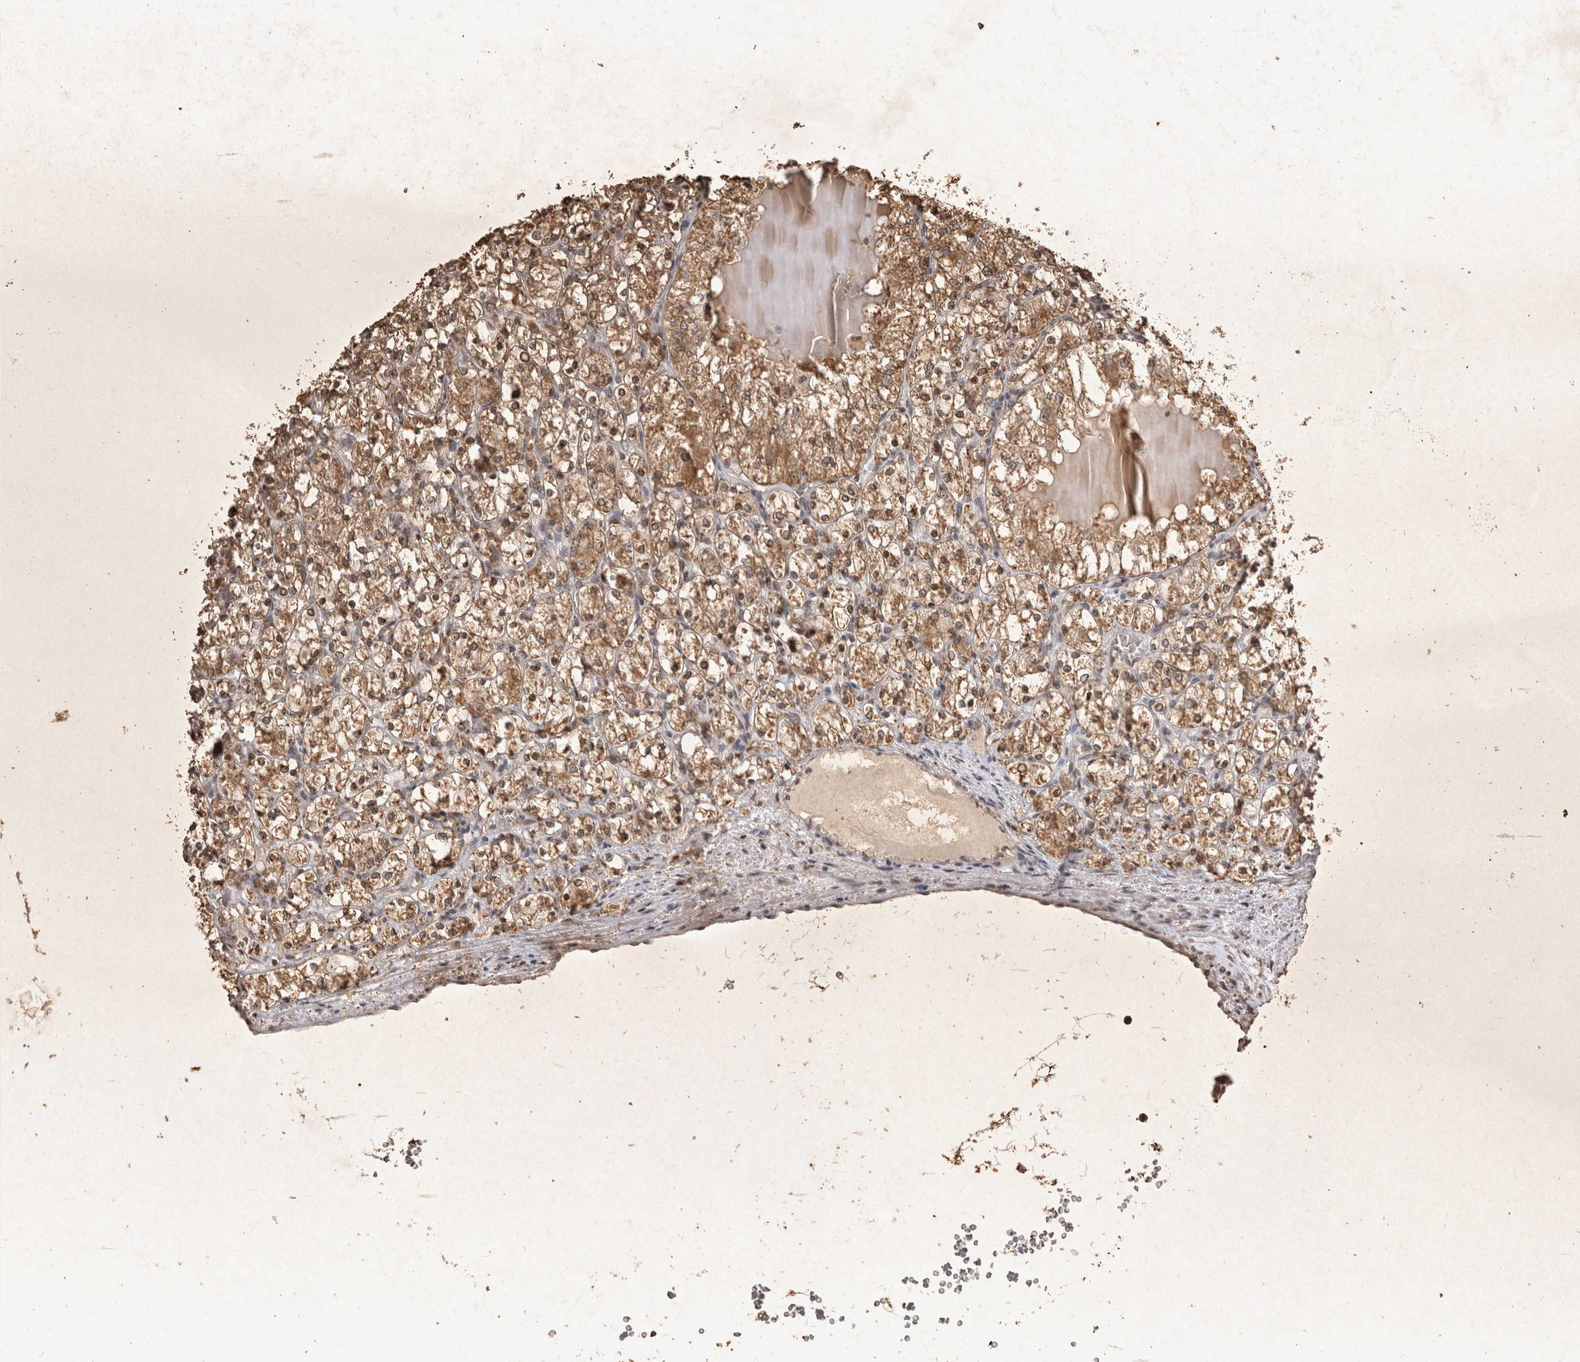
{"staining": {"intensity": "moderate", "quantity": ">75%", "location": "cytoplasmic/membranous"}, "tissue": "renal cancer", "cell_type": "Tumor cells", "image_type": "cancer", "snomed": [{"axis": "morphology", "description": "Adenocarcinoma, NOS"}, {"axis": "topography", "description": "Kidney"}], "caption": "Brown immunohistochemical staining in renal adenocarcinoma shows moderate cytoplasmic/membranous expression in about >75% of tumor cells.", "gene": "HRK", "patient": {"sex": "female", "age": 69}}